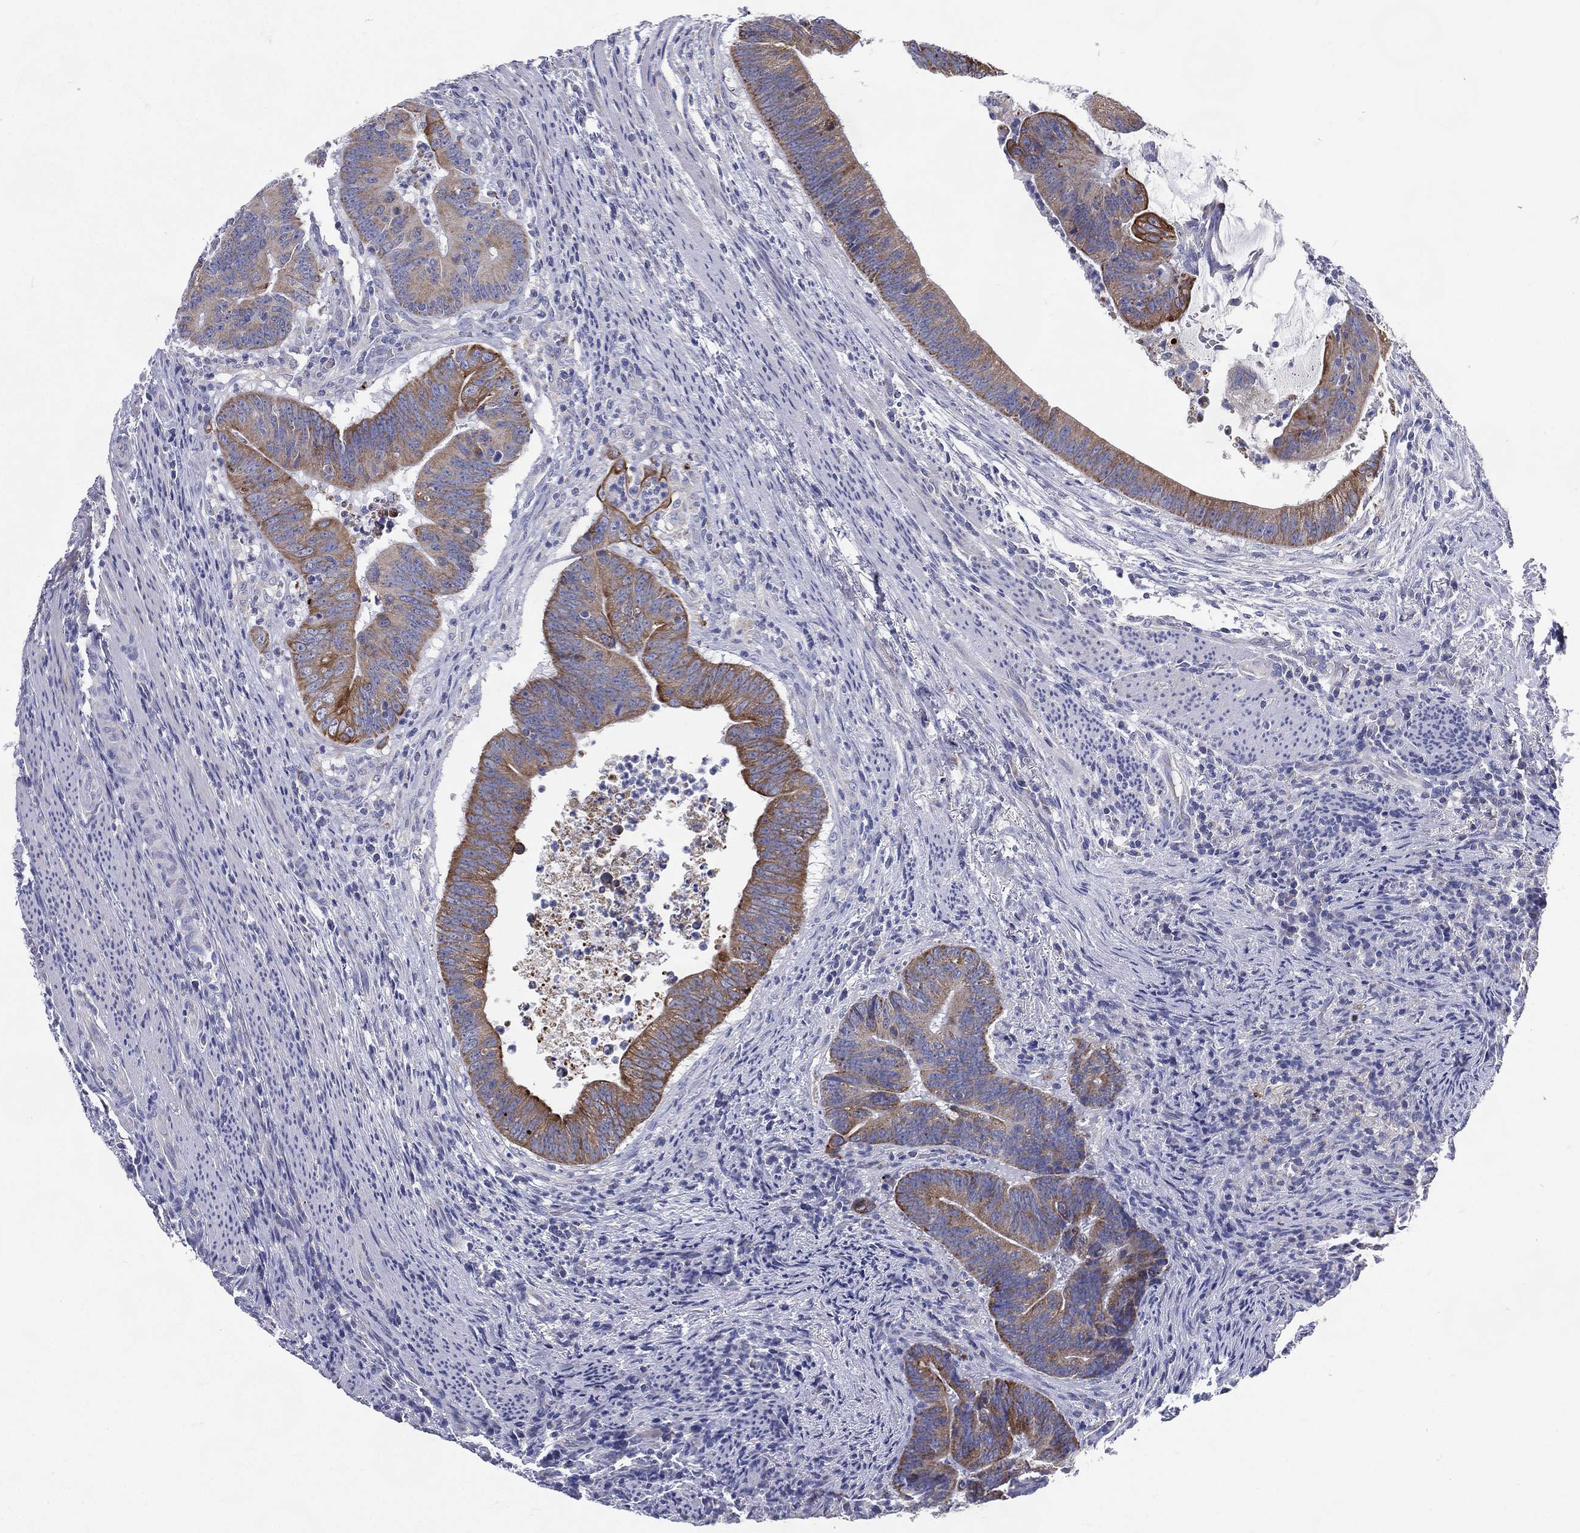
{"staining": {"intensity": "moderate", "quantity": "25%-75%", "location": "cytoplasmic/membranous"}, "tissue": "colorectal cancer", "cell_type": "Tumor cells", "image_type": "cancer", "snomed": [{"axis": "morphology", "description": "Adenocarcinoma, NOS"}, {"axis": "topography", "description": "Colon"}], "caption": "Immunohistochemistry (IHC) micrograph of human colorectal cancer stained for a protein (brown), which exhibits medium levels of moderate cytoplasmic/membranous positivity in about 25%-75% of tumor cells.", "gene": "PWWP3A", "patient": {"sex": "female", "age": 87}}